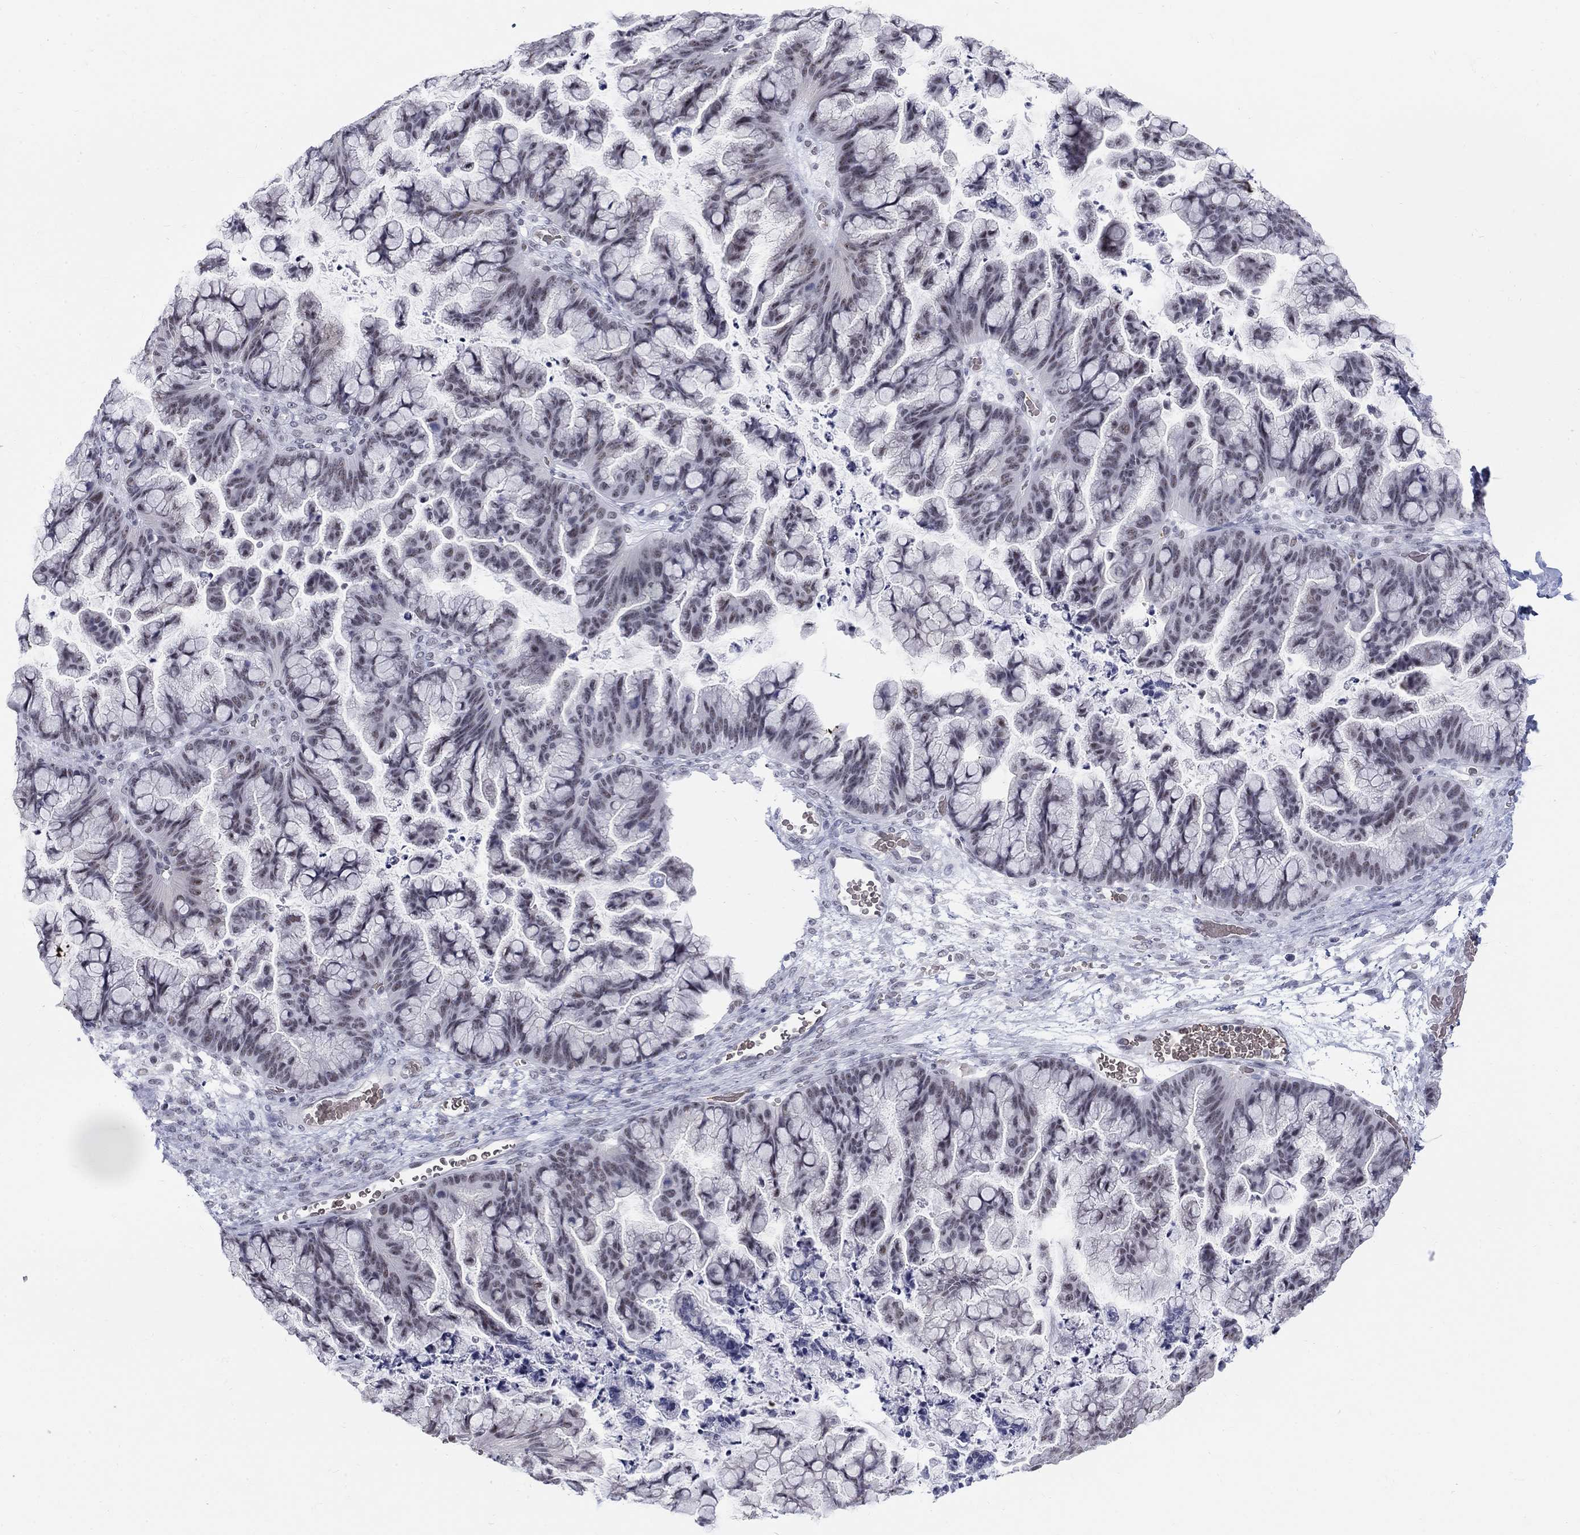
{"staining": {"intensity": "negative", "quantity": "none", "location": "none"}, "tissue": "ovarian cancer", "cell_type": "Tumor cells", "image_type": "cancer", "snomed": [{"axis": "morphology", "description": "Cystadenocarcinoma, mucinous, NOS"}, {"axis": "topography", "description": "Ovary"}], "caption": "Protein analysis of ovarian cancer shows no significant positivity in tumor cells. (Brightfield microscopy of DAB (3,3'-diaminobenzidine) IHC at high magnification).", "gene": "DMTN", "patient": {"sex": "female", "age": 67}}